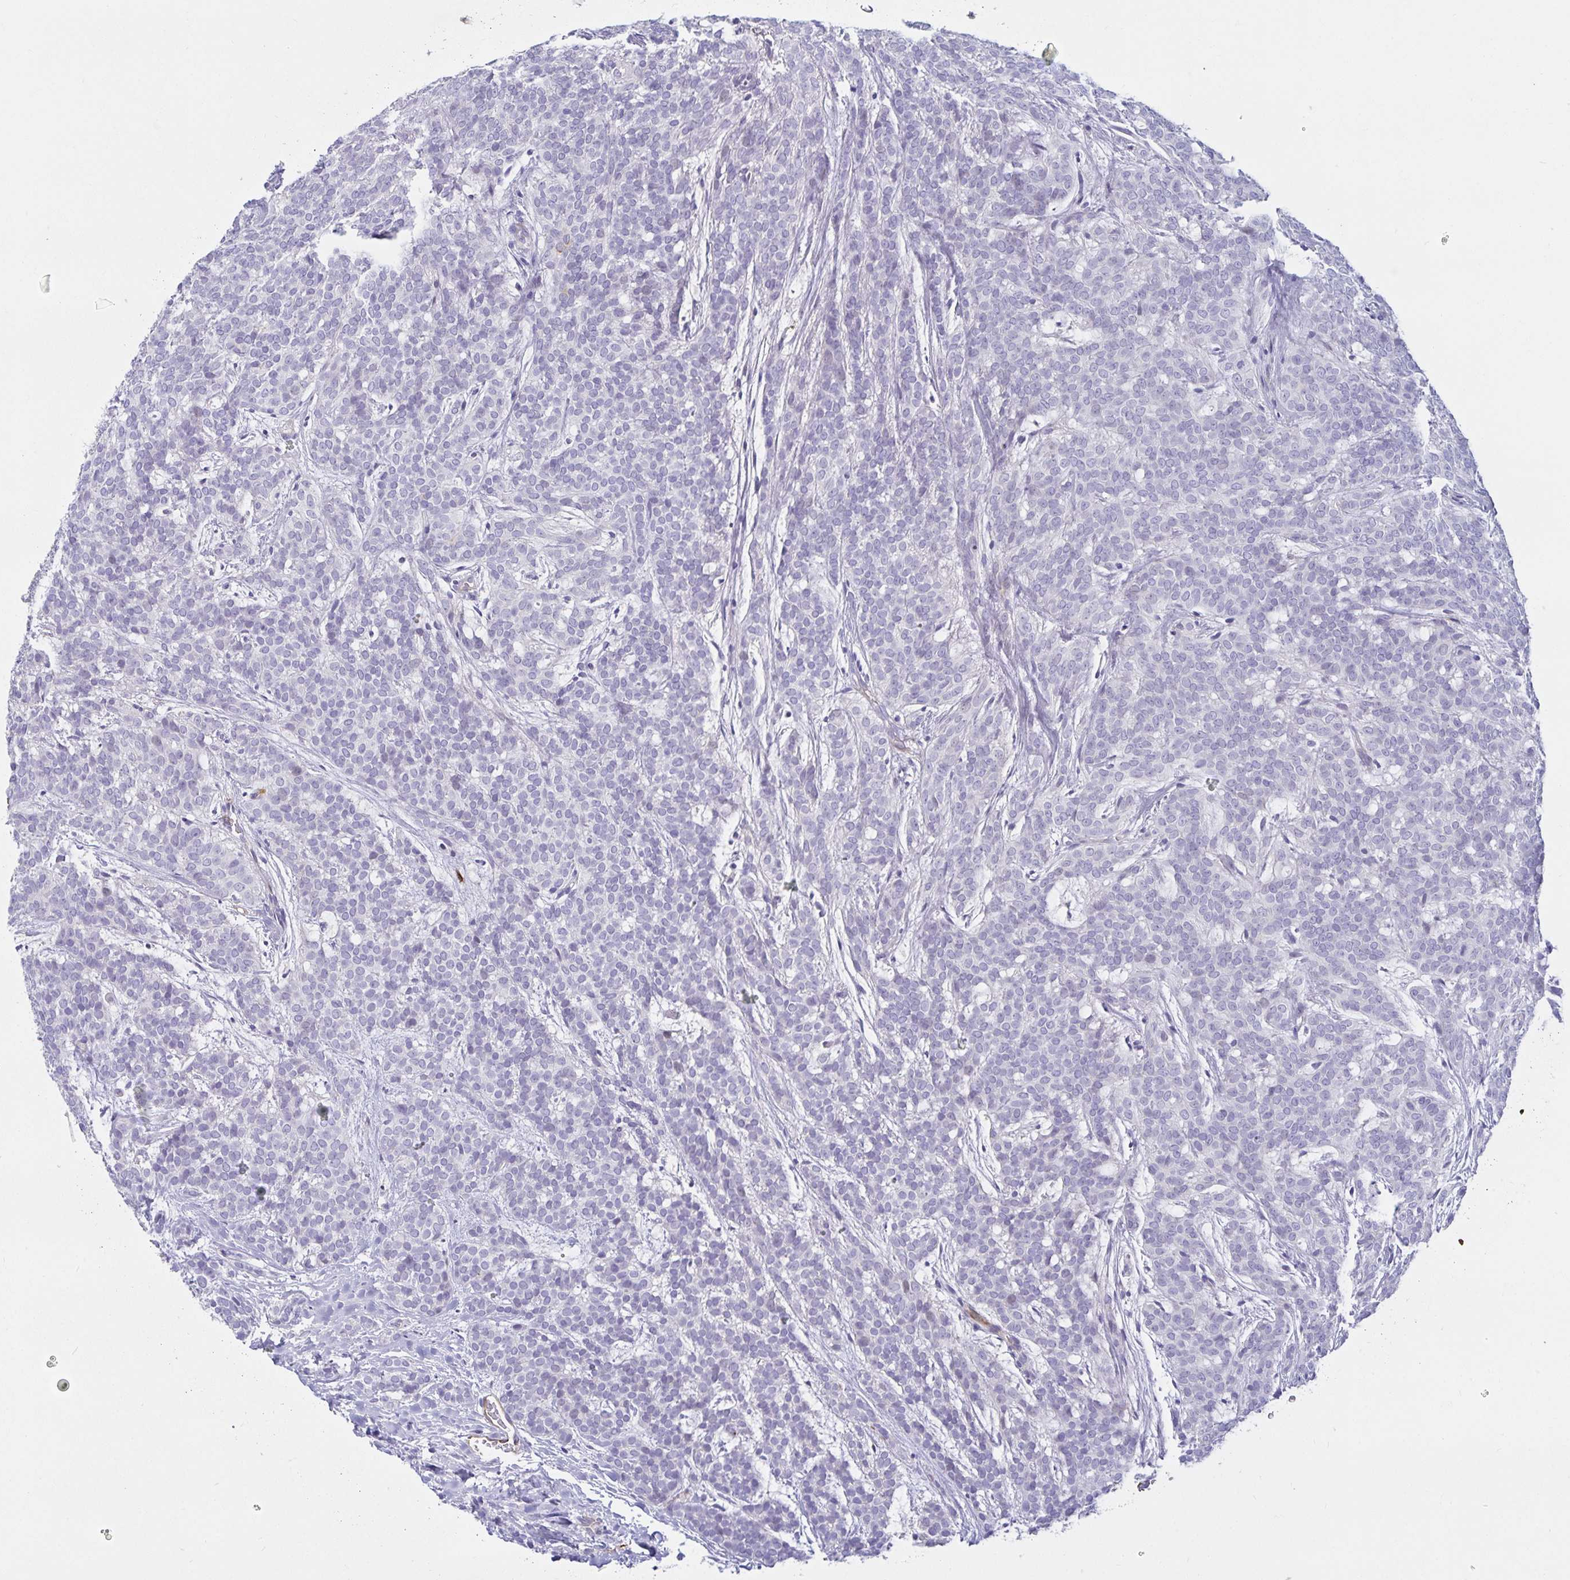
{"staining": {"intensity": "negative", "quantity": "none", "location": "none"}, "tissue": "head and neck cancer", "cell_type": "Tumor cells", "image_type": "cancer", "snomed": [{"axis": "morphology", "description": "Normal tissue, NOS"}, {"axis": "morphology", "description": "Adenocarcinoma, NOS"}, {"axis": "topography", "description": "Oral tissue"}, {"axis": "topography", "description": "Head-Neck"}], "caption": "This micrograph is of head and neck adenocarcinoma stained with IHC to label a protein in brown with the nuclei are counter-stained blue. There is no staining in tumor cells. Nuclei are stained in blue.", "gene": "SPAG4", "patient": {"sex": "female", "age": 57}}